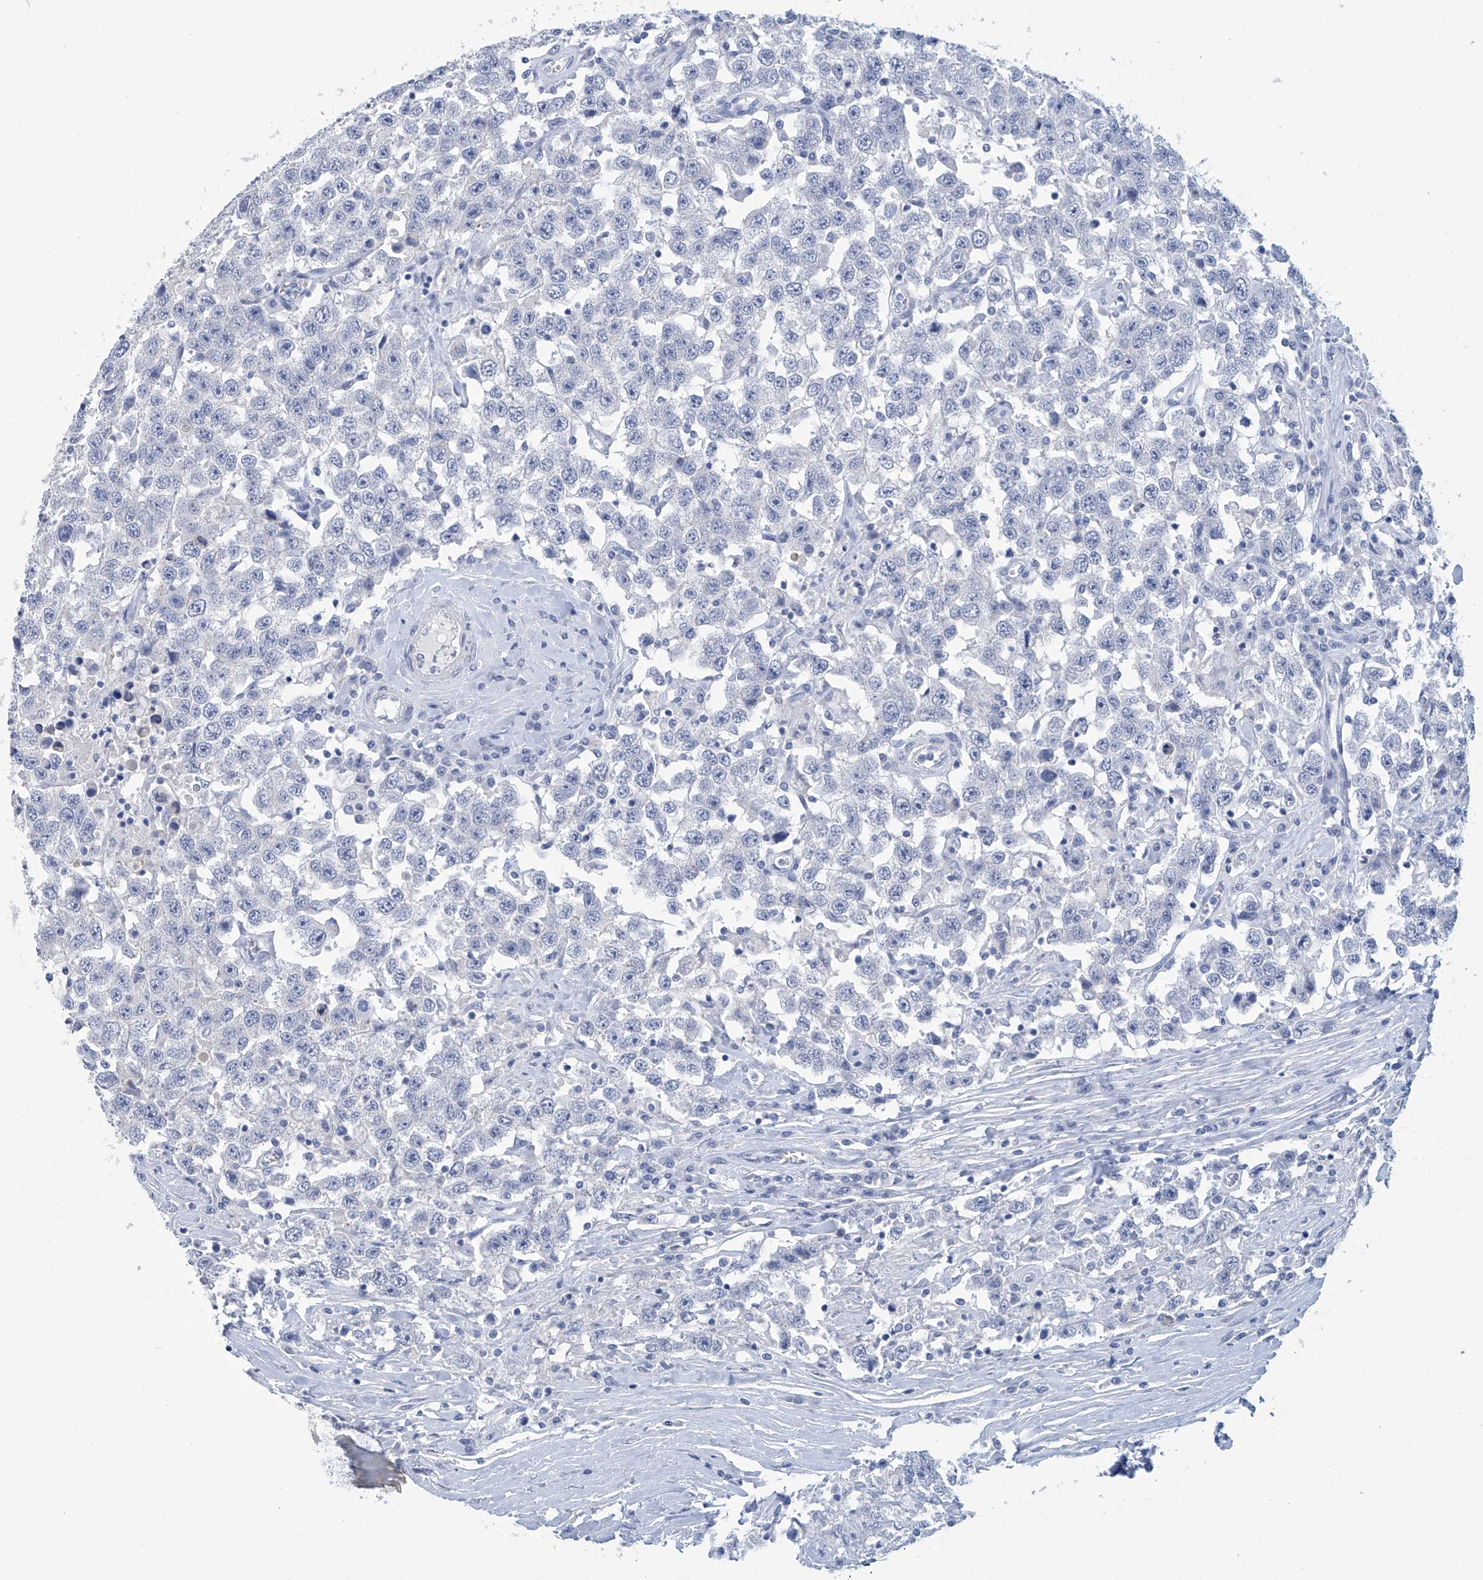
{"staining": {"intensity": "negative", "quantity": "none", "location": "none"}, "tissue": "testis cancer", "cell_type": "Tumor cells", "image_type": "cancer", "snomed": [{"axis": "morphology", "description": "Seminoma, NOS"}, {"axis": "topography", "description": "Testis"}], "caption": "Immunohistochemistry of seminoma (testis) shows no staining in tumor cells.", "gene": "DSP", "patient": {"sex": "male", "age": 41}}